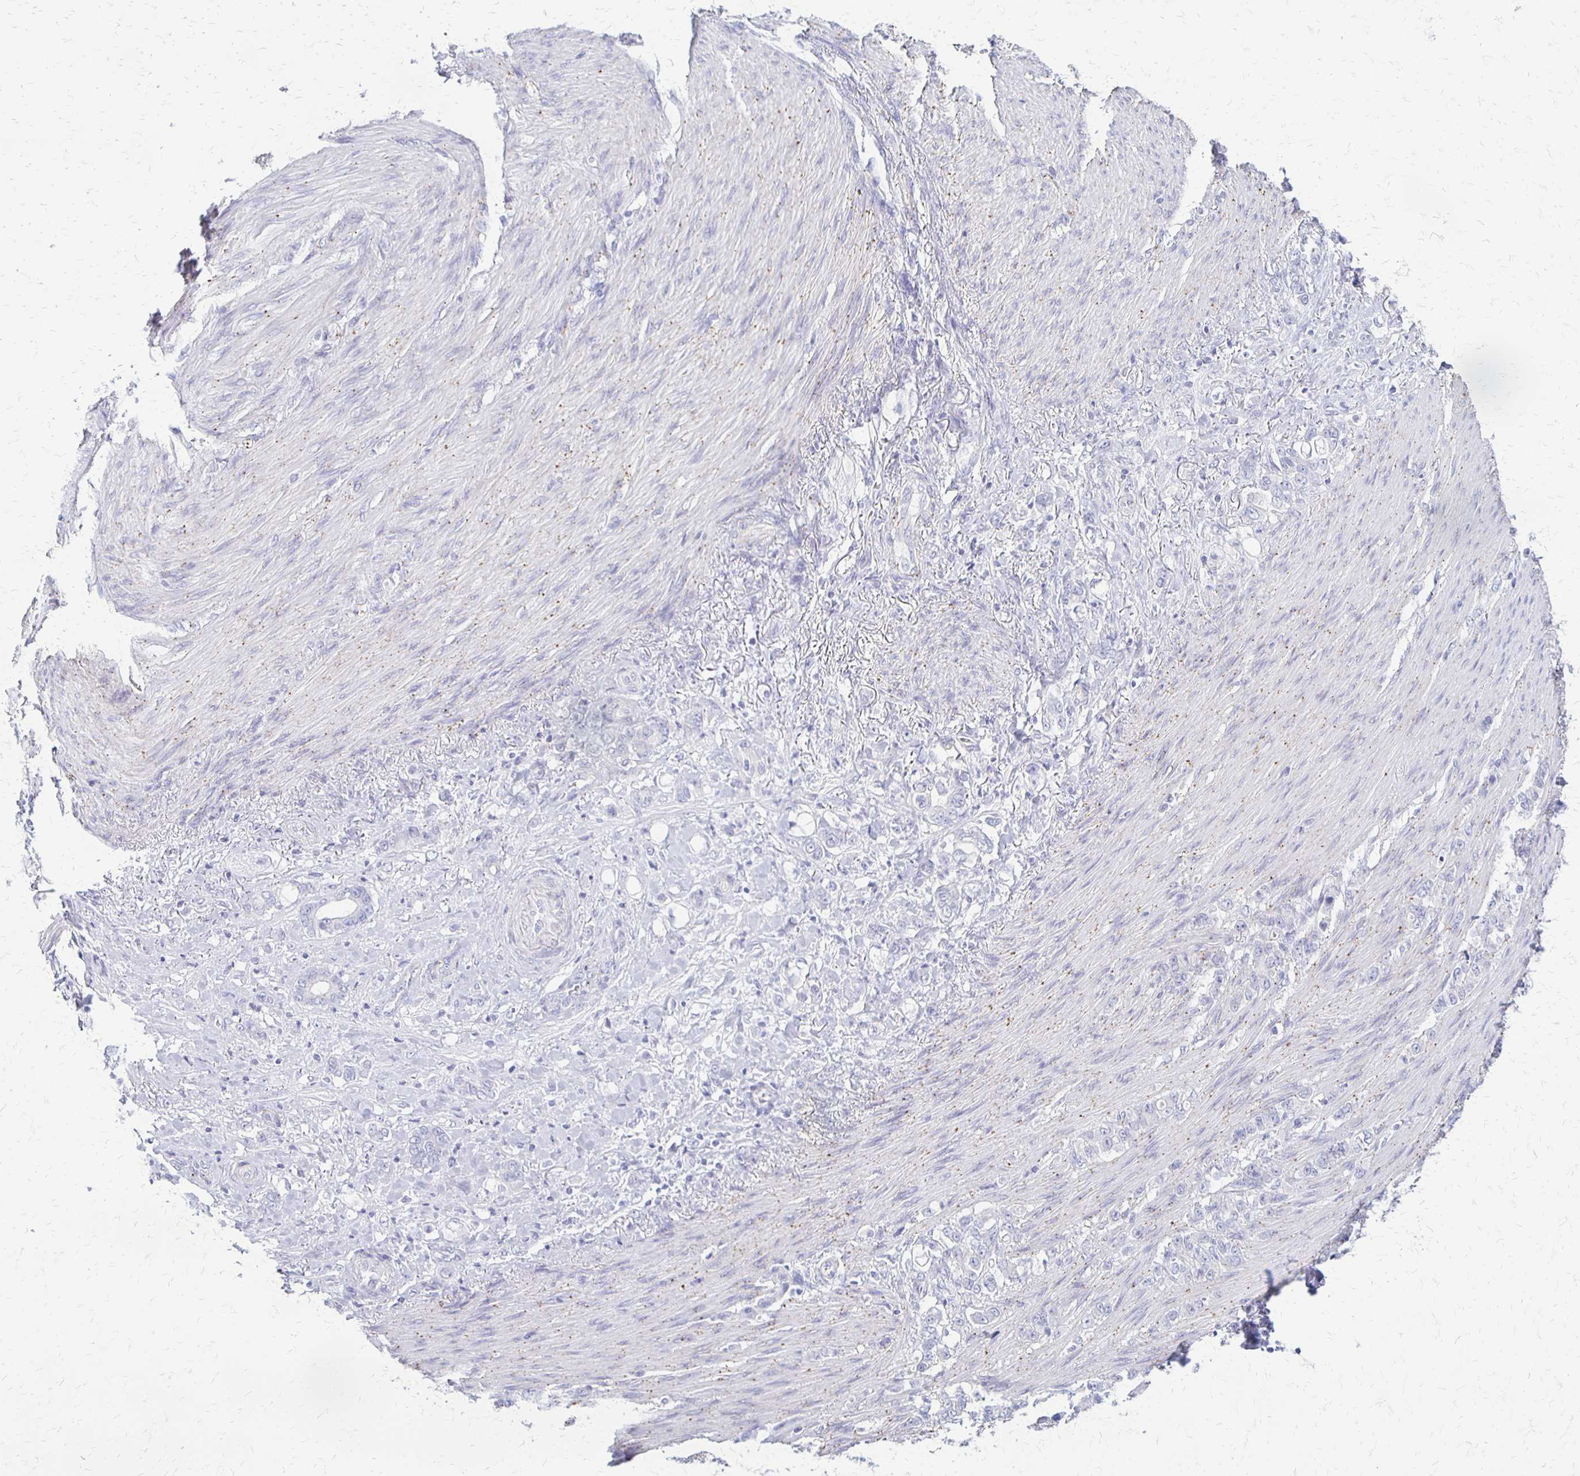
{"staining": {"intensity": "negative", "quantity": "none", "location": "none"}, "tissue": "stomach cancer", "cell_type": "Tumor cells", "image_type": "cancer", "snomed": [{"axis": "morphology", "description": "Adenocarcinoma, NOS"}, {"axis": "topography", "description": "Stomach"}], "caption": "DAB (3,3'-diaminobenzidine) immunohistochemical staining of stomach adenocarcinoma shows no significant expression in tumor cells.", "gene": "RHOC", "patient": {"sex": "female", "age": 79}}